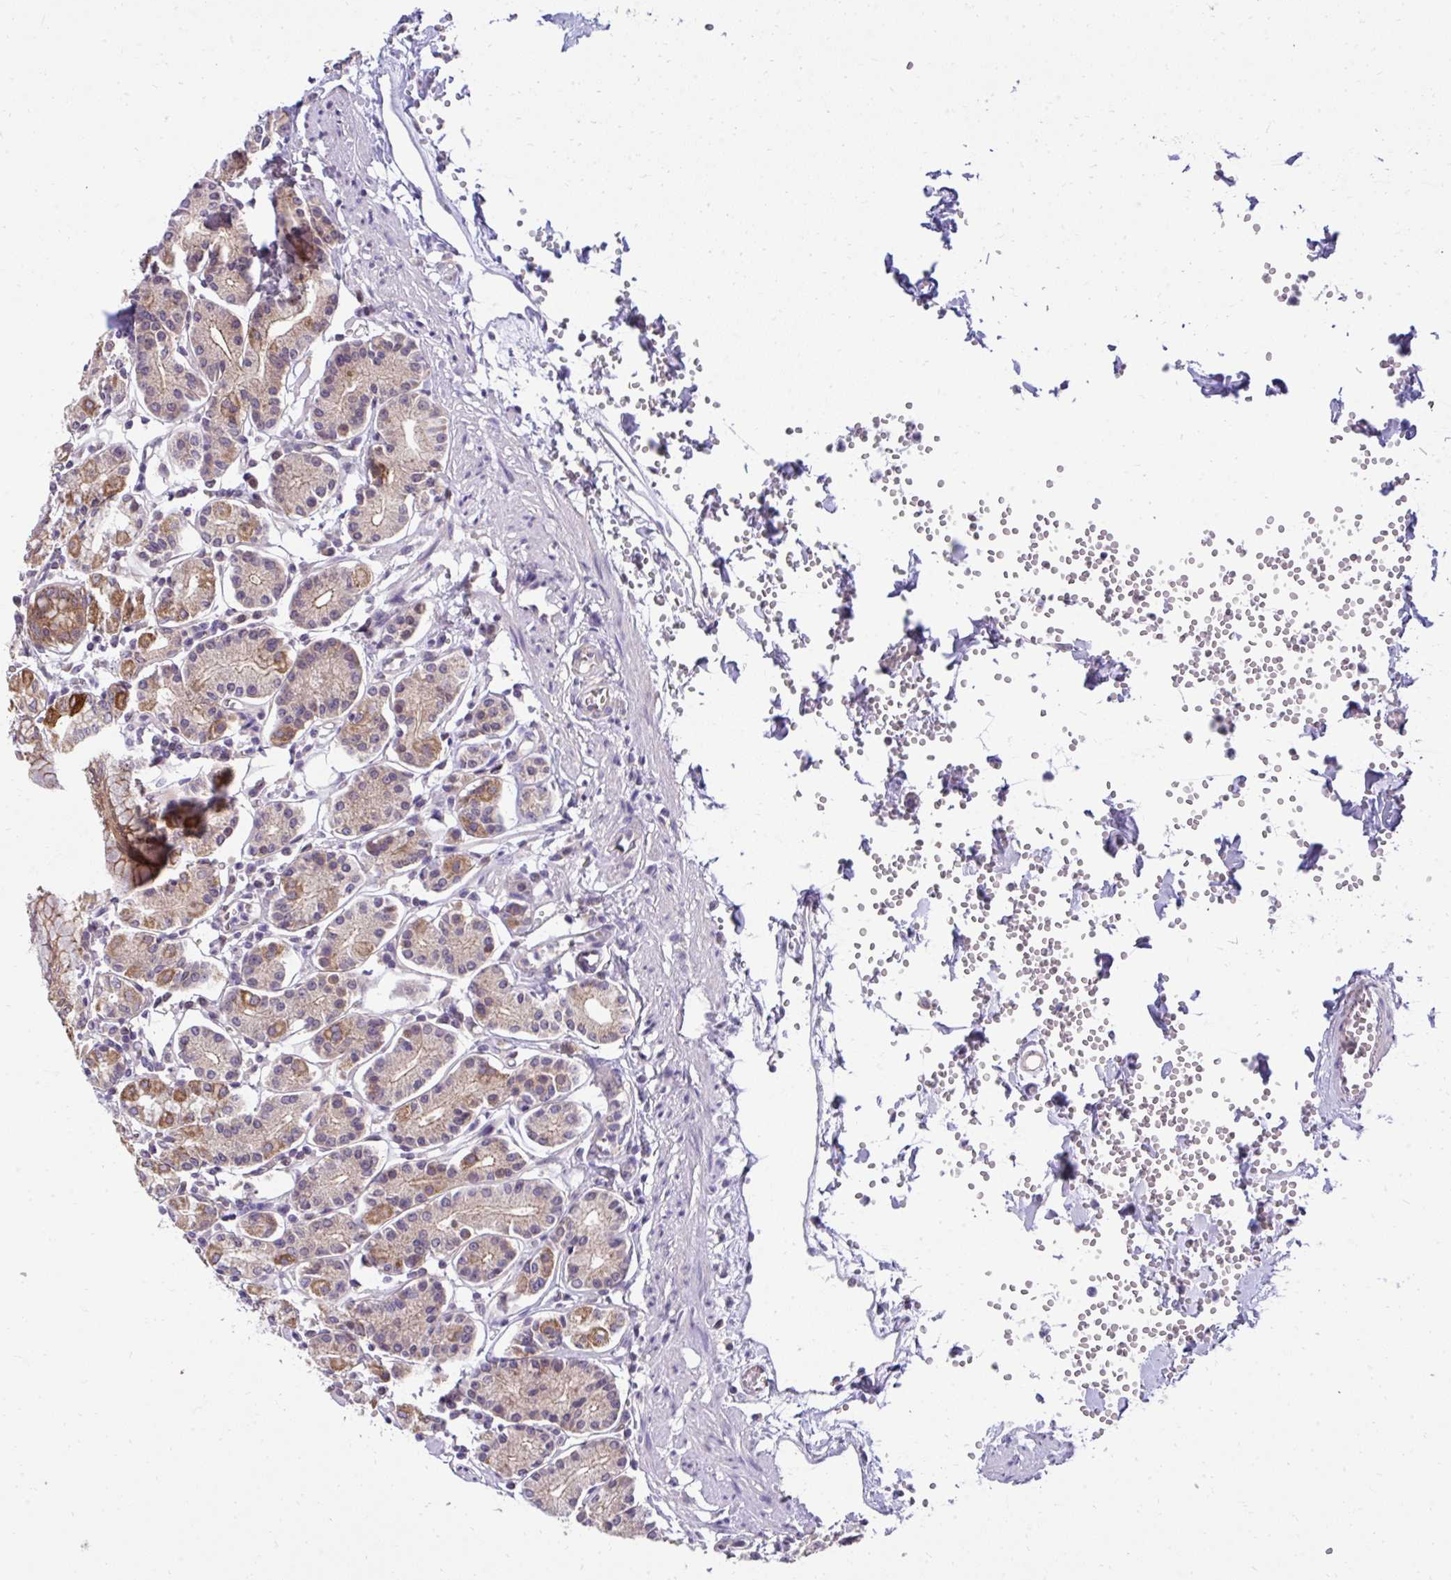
{"staining": {"intensity": "strong", "quantity": "25%-75%", "location": "cytoplasmic/membranous"}, "tissue": "stomach", "cell_type": "Glandular cells", "image_type": "normal", "snomed": [{"axis": "morphology", "description": "Normal tissue, NOS"}, {"axis": "topography", "description": "Stomach"}], "caption": "Immunohistochemistry (IHC) histopathology image of normal stomach stained for a protein (brown), which exhibits high levels of strong cytoplasmic/membranous expression in about 25%-75% of glandular cells.", "gene": "RDH14", "patient": {"sex": "female", "age": 62}}